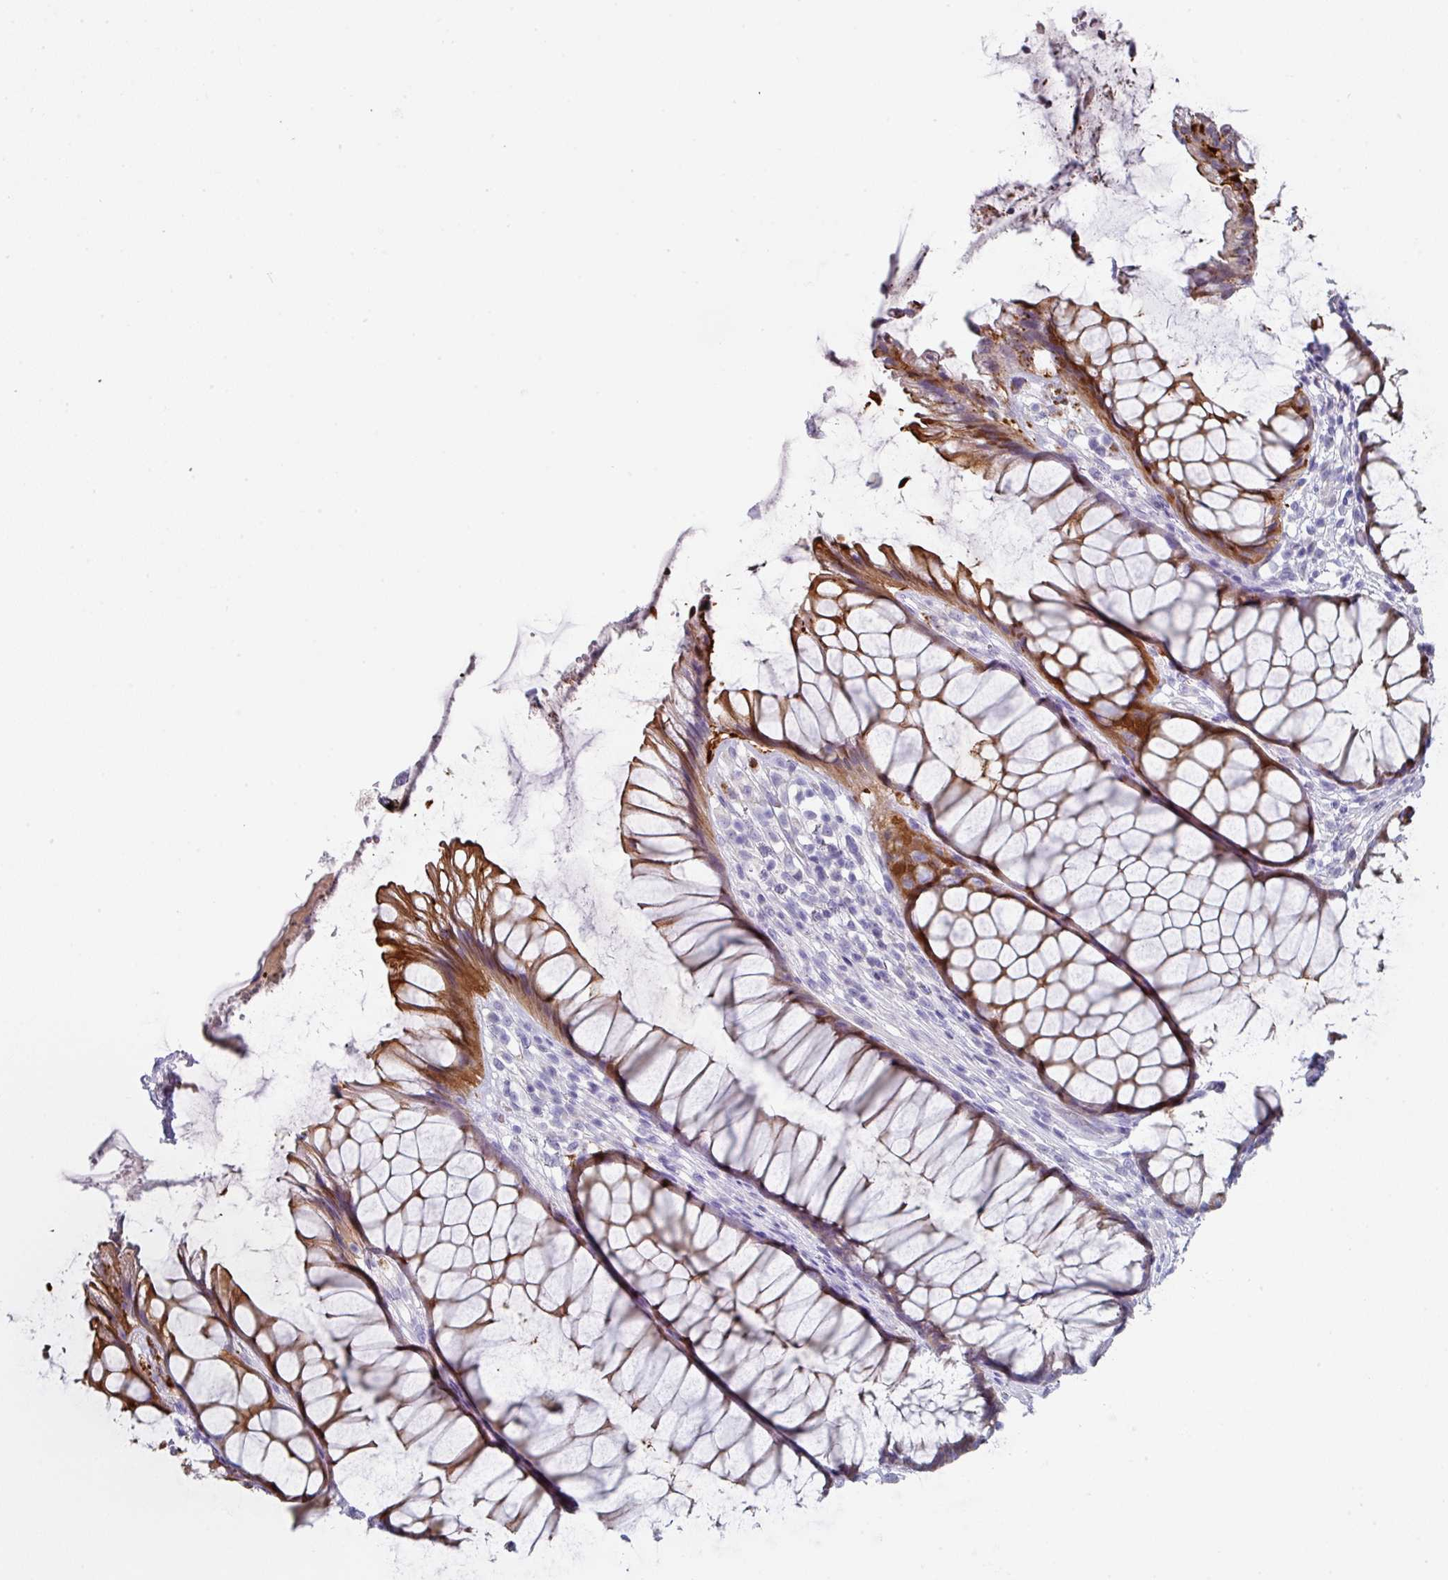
{"staining": {"intensity": "strong", "quantity": ">75%", "location": "cytoplasmic/membranous"}, "tissue": "rectum", "cell_type": "Glandular cells", "image_type": "normal", "snomed": [{"axis": "morphology", "description": "Normal tissue, NOS"}, {"axis": "topography", "description": "Smooth muscle"}, {"axis": "topography", "description": "Rectum"}], "caption": "Rectum stained with DAB (3,3'-diaminobenzidine) immunohistochemistry demonstrates high levels of strong cytoplasmic/membranous staining in about >75% of glandular cells.", "gene": "DEFB115", "patient": {"sex": "male", "age": 53}}